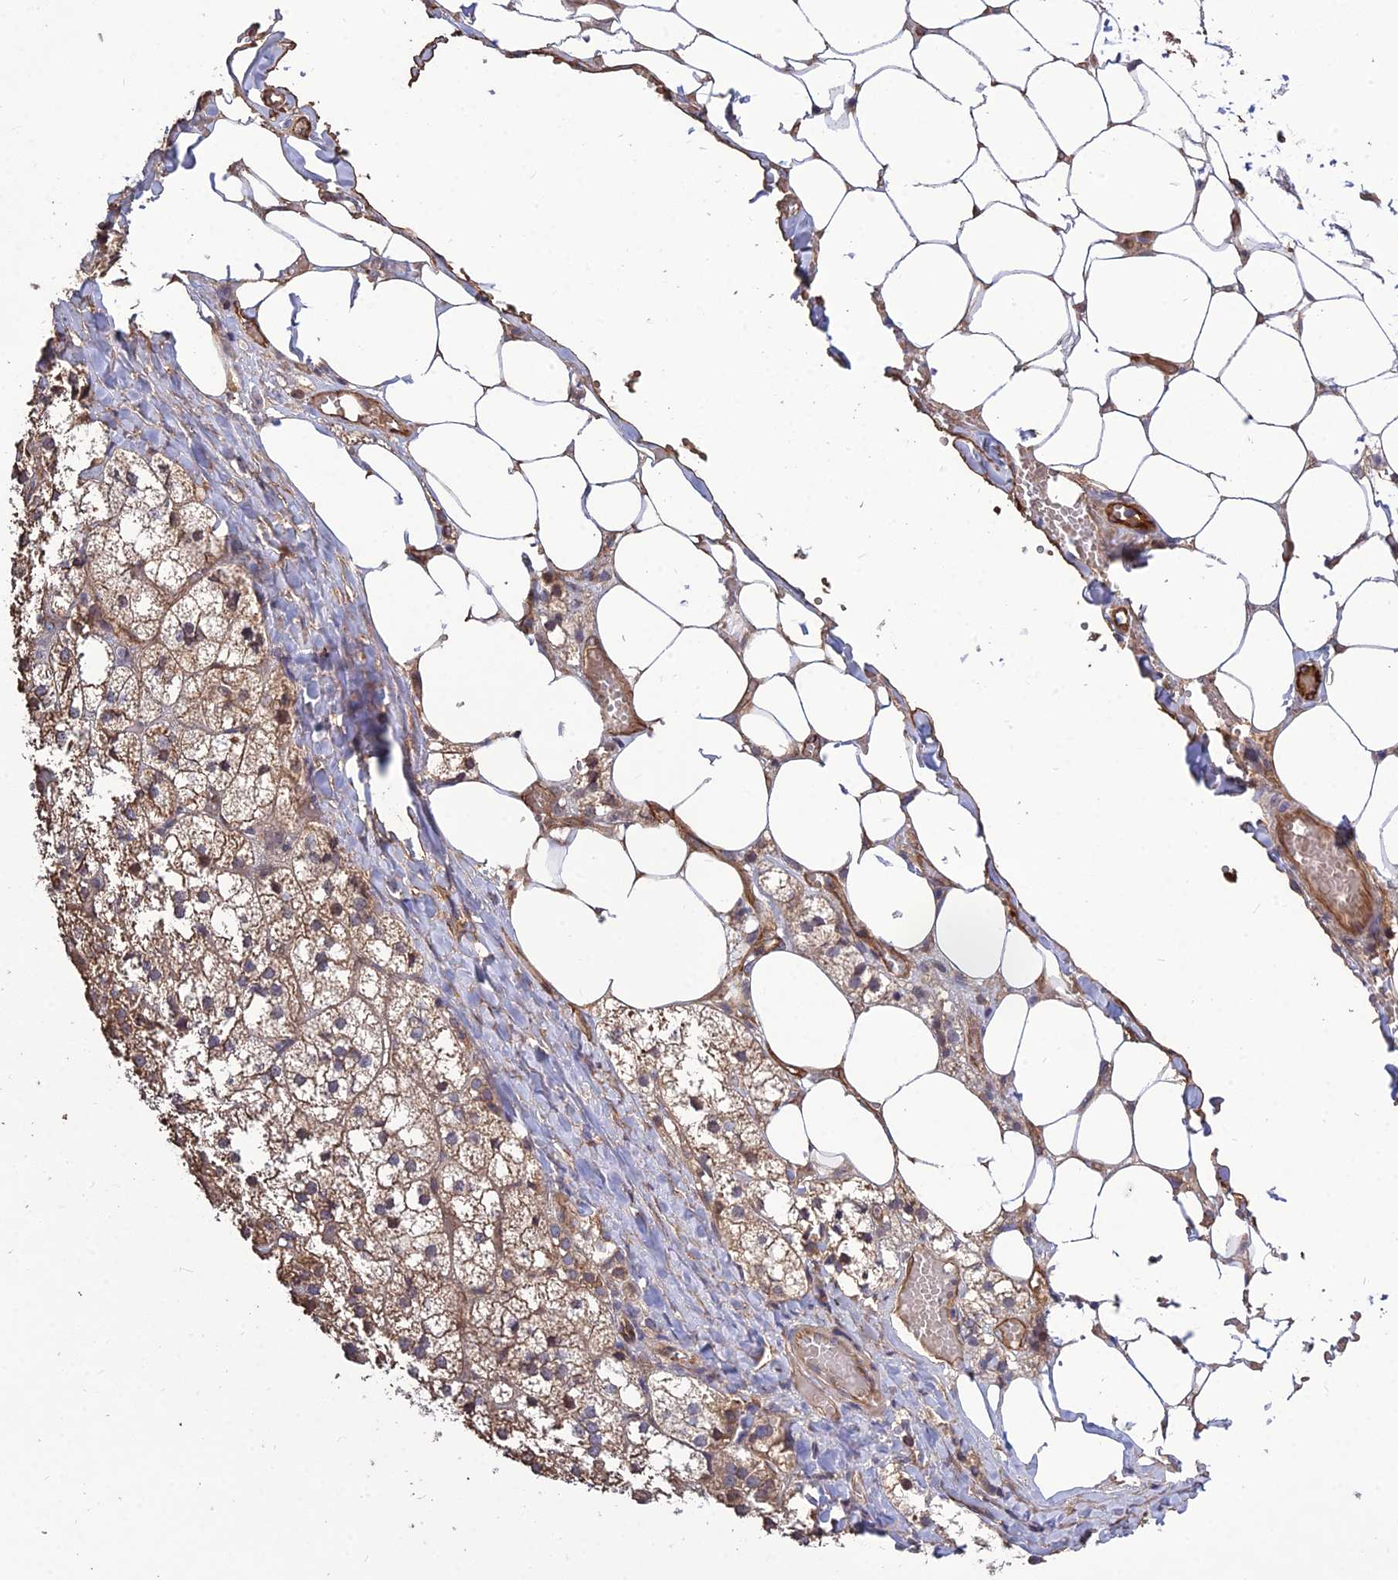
{"staining": {"intensity": "moderate", "quantity": "25%-75%", "location": "cytoplasmic/membranous"}, "tissue": "adrenal gland", "cell_type": "Glandular cells", "image_type": "normal", "snomed": [{"axis": "morphology", "description": "Normal tissue, NOS"}, {"axis": "topography", "description": "Adrenal gland"}], "caption": "Immunohistochemical staining of benign adrenal gland demonstrates 25%-75% levels of moderate cytoplasmic/membranous protein positivity in approximately 25%-75% of glandular cells.", "gene": "CRTAP", "patient": {"sex": "female", "age": 61}}